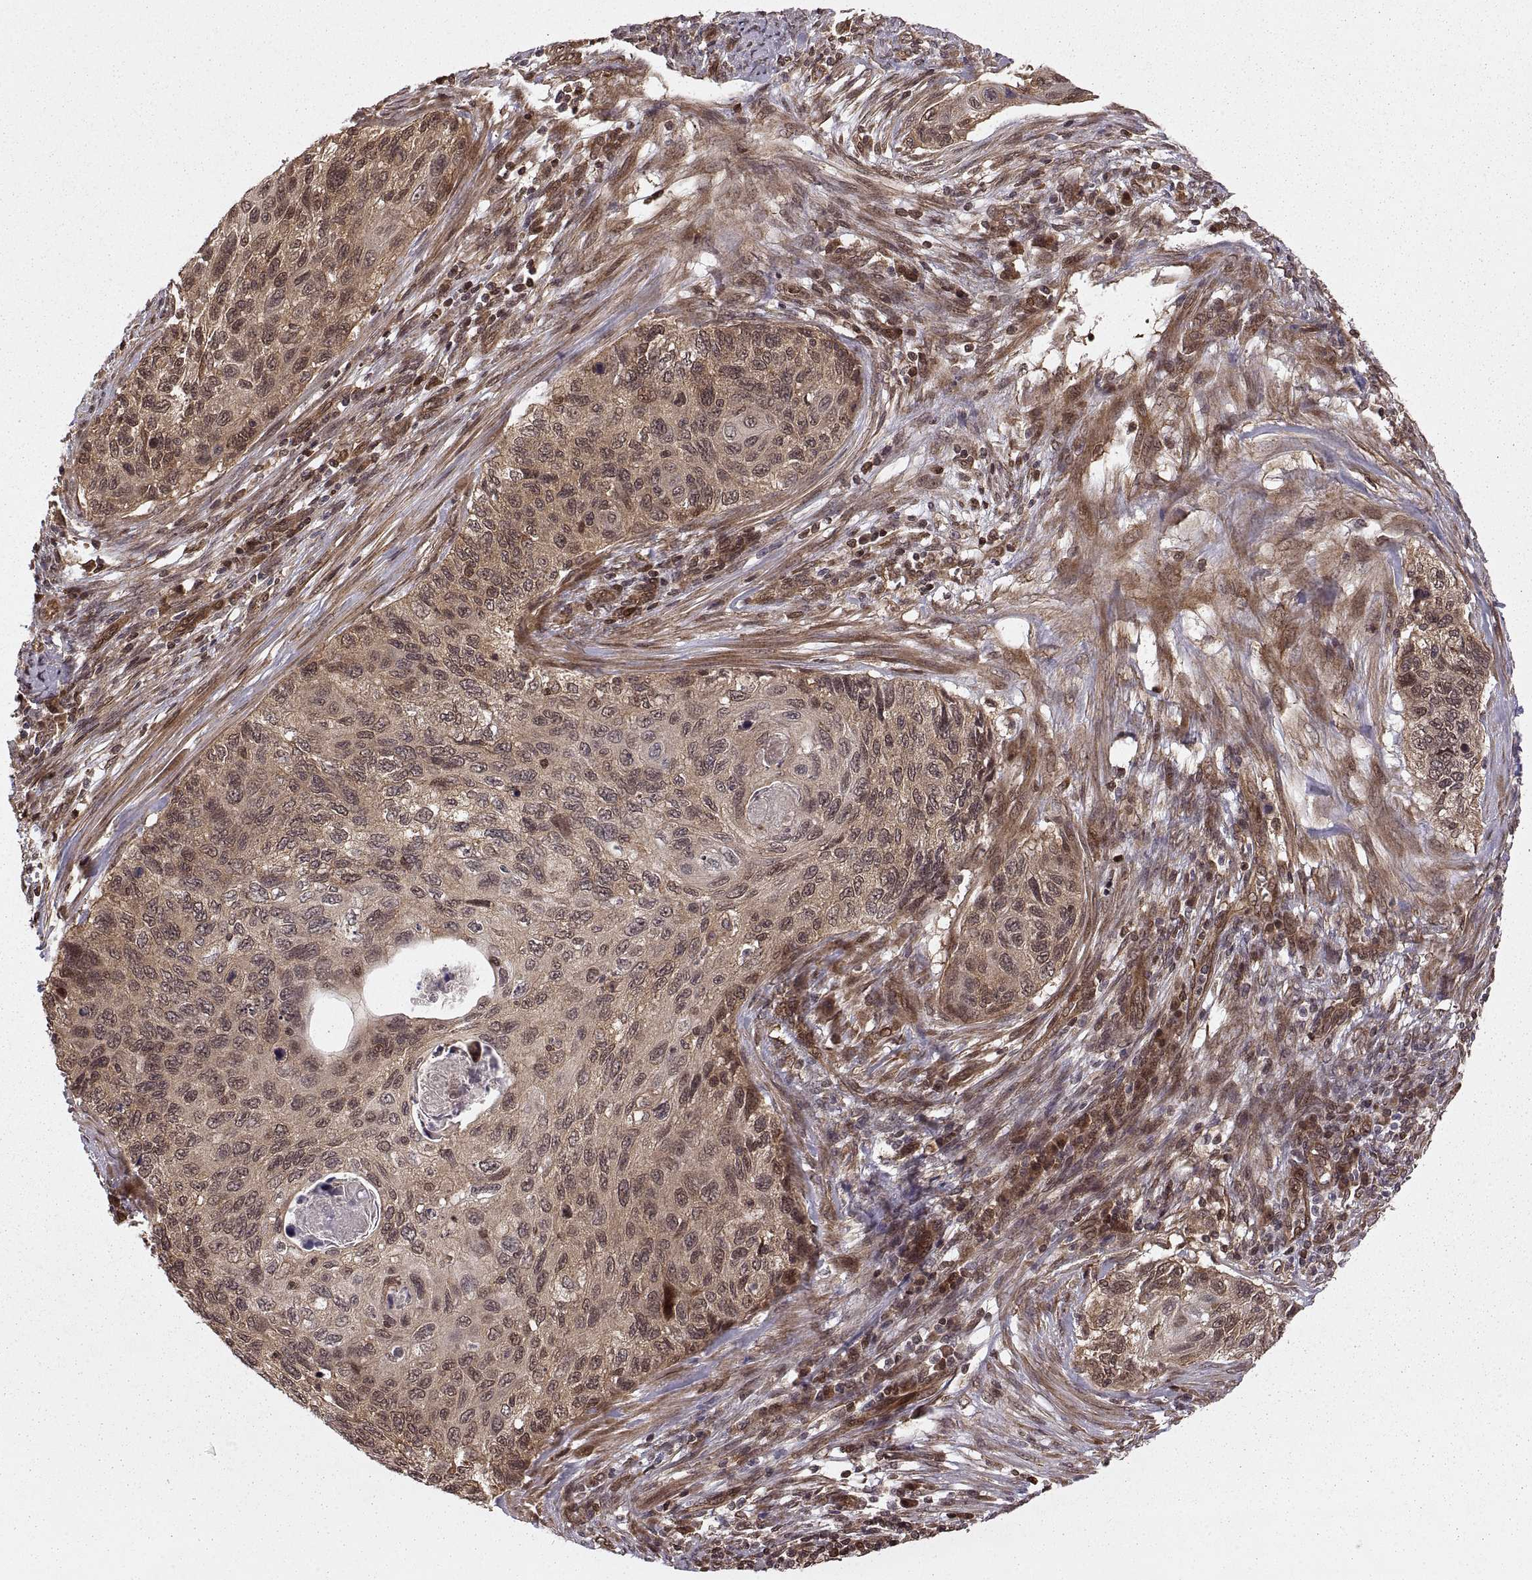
{"staining": {"intensity": "moderate", "quantity": ">75%", "location": "cytoplasmic/membranous"}, "tissue": "cervical cancer", "cell_type": "Tumor cells", "image_type": "cancer", "snomed": [{"axis": "morphology", "description": "Squamous cell carcinoma, NOS"}, {"axis": "topography", "description": "Cervix"}], "caption": "The image shows a brown stain indicating the presence of a protein in the cytoplasmic/membranous of tumor cells in cervical squamous cell carcinoma.", "gene": "DEDD", "patient": {"sex": "female", "age": 70}}